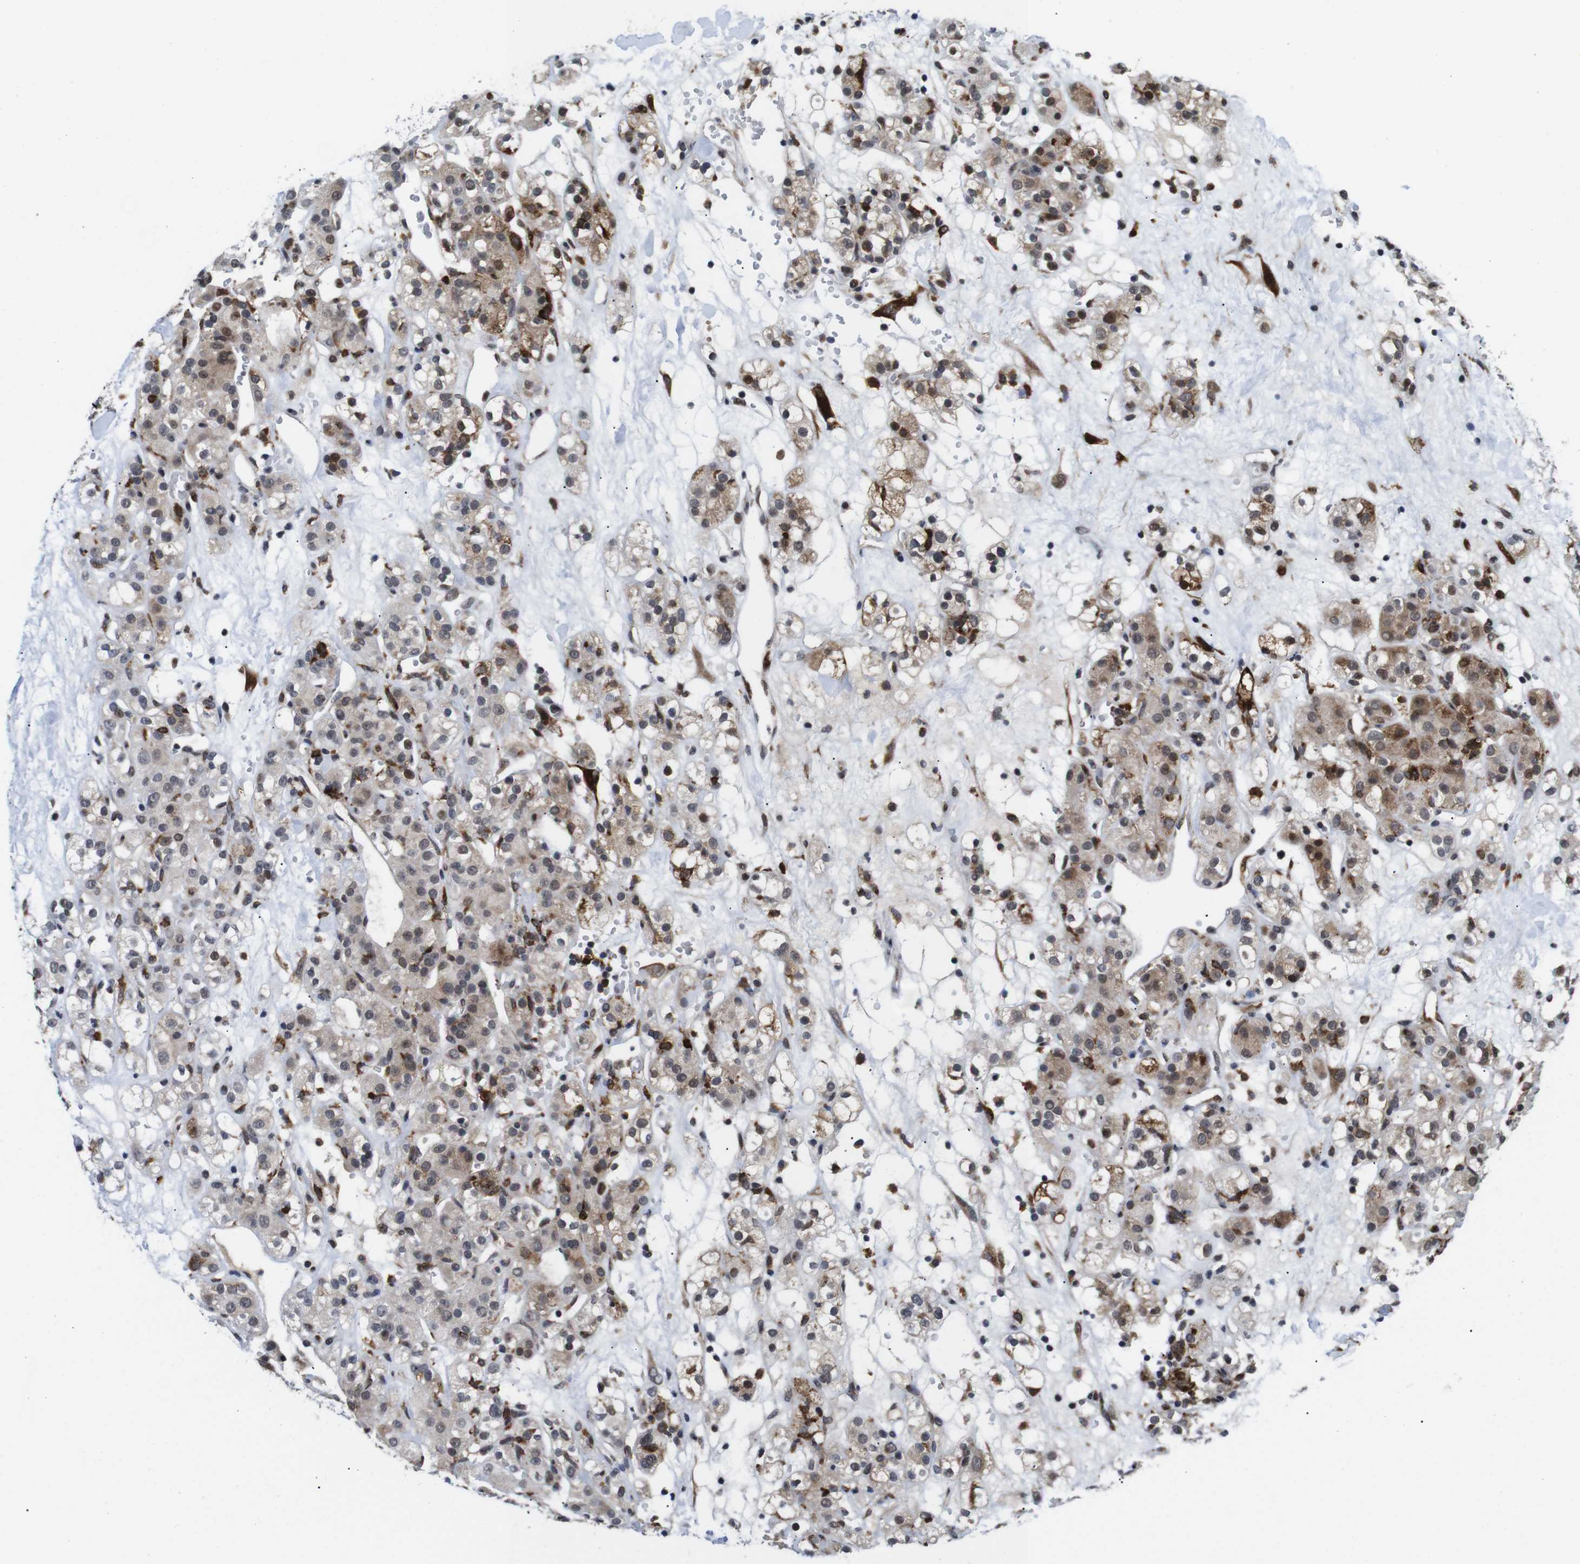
{"staining": {"intensity": "weak", "quantity": ">75%", "location": "cytoplasmic/membranous,nuclear"}, "tissue": "renal cancer", "cell_type": "Tumor cells", "image_type": "cancer", "snomed": [{"axis": "morphology", "description": "Normal tissue, NOS"}, {"axis": "morphology", "description": "Adenocarcinoma, NOS"}, {"axis": "topography", "description": "Kidney"}], "caption": "Brown immunohistochemical staining in renal adenocarcinoma displays weak cytoplasmic/membranous and nuclear positivity in approximately >75% of tumor cells.", "gene": "EIF4G1", "patient": {"sex": "male", "age": 61}}